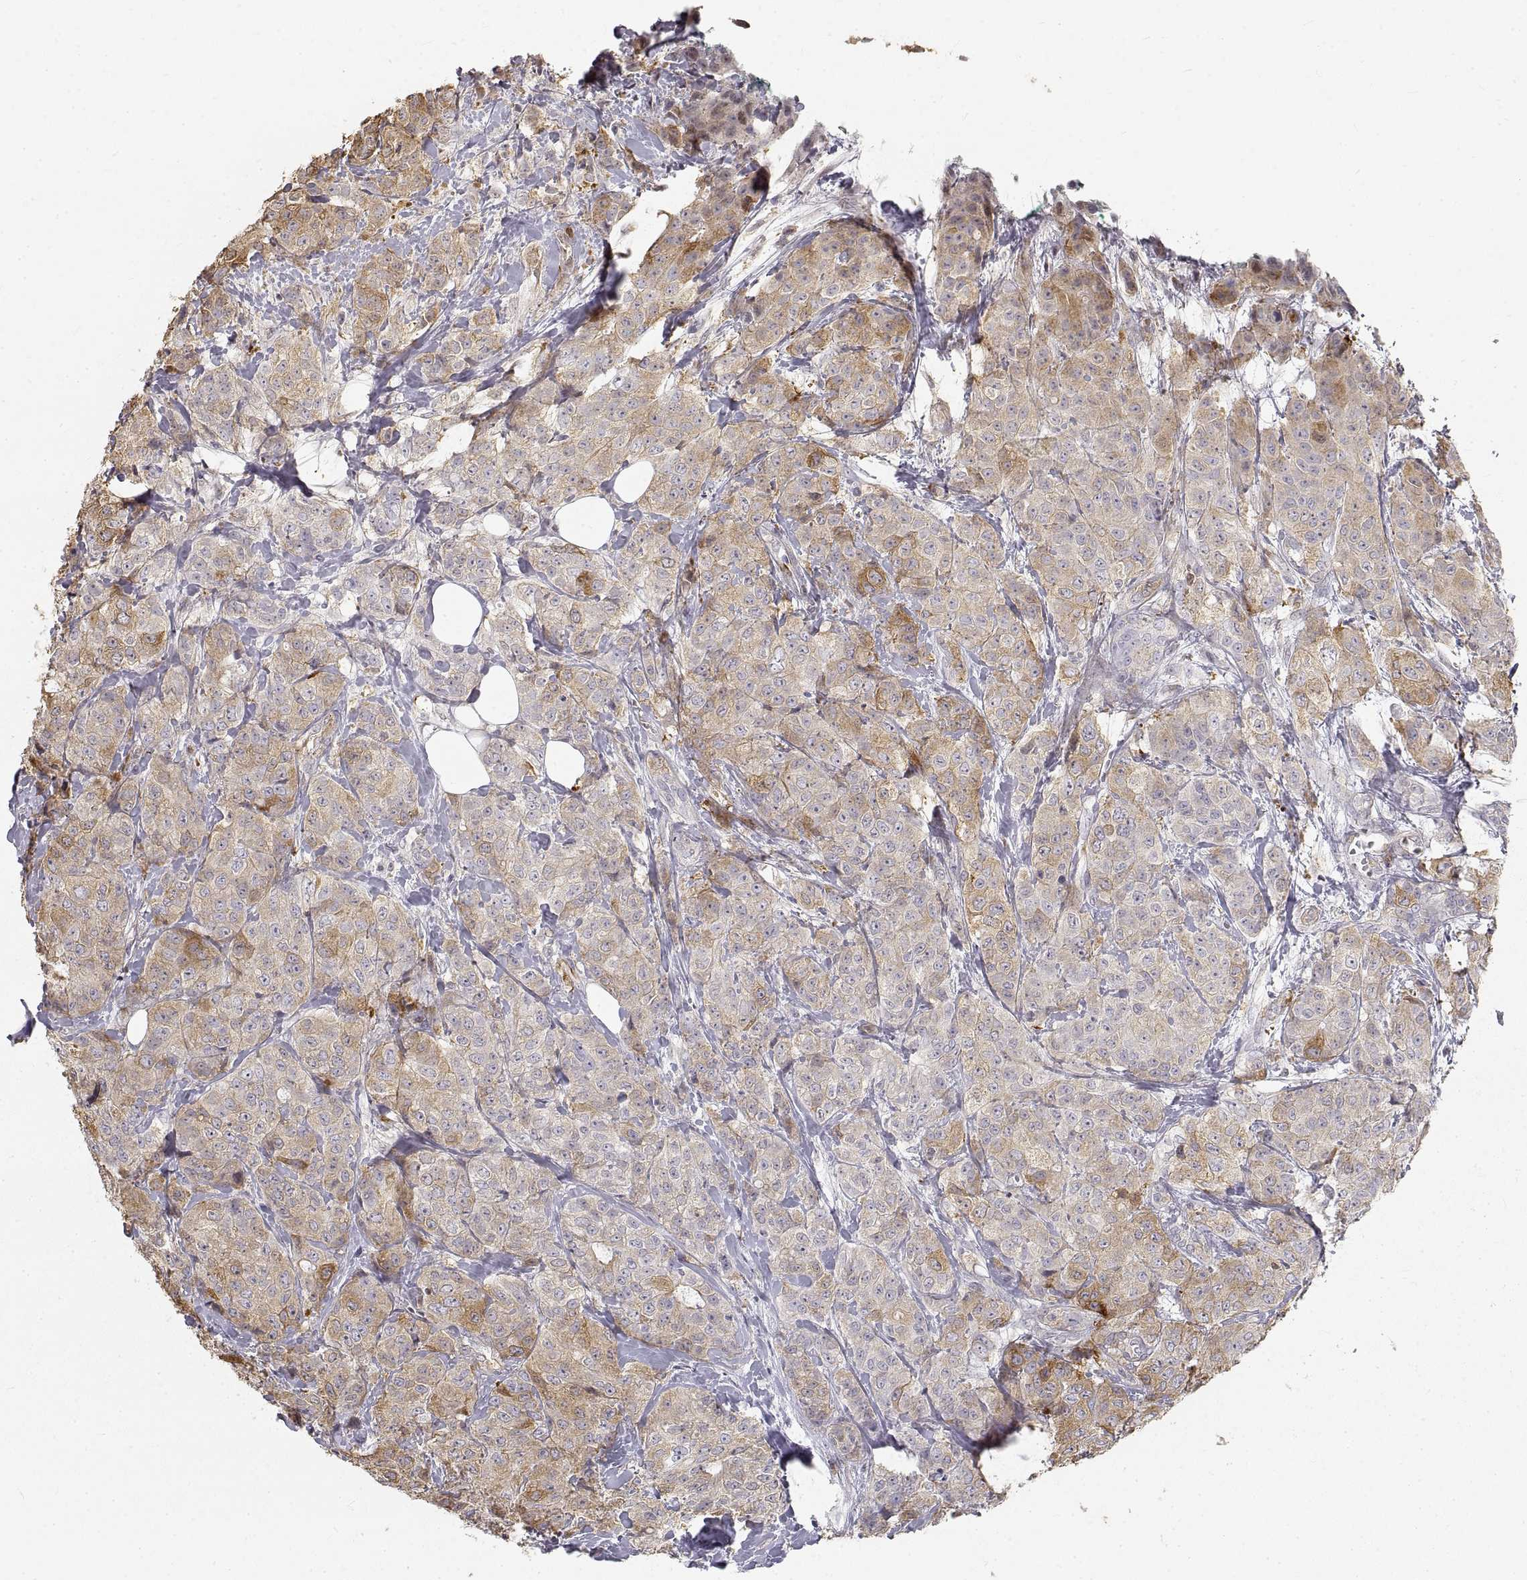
{"staining": {"intensity": "moderate", "quantity": "<25%", "location": "cytoplasmic/membranous"}, "tissue": "breast cancer", "cell_type": "Tumor cells", "image_type": "cancer", "snomed": [{"axis": "morphology", "description": "Duct carcinoma"}, {"axis": "topography", "description": "Breast"}], "caption": "Intraductal carcinoma (breast) stained for a protein (brown) reveals moderate cytoplasmic/membranous positive staining in about <25% of tumor cells.", "gene": "HSP90AB1", "patient": {"sex": "female", "age": 43}}